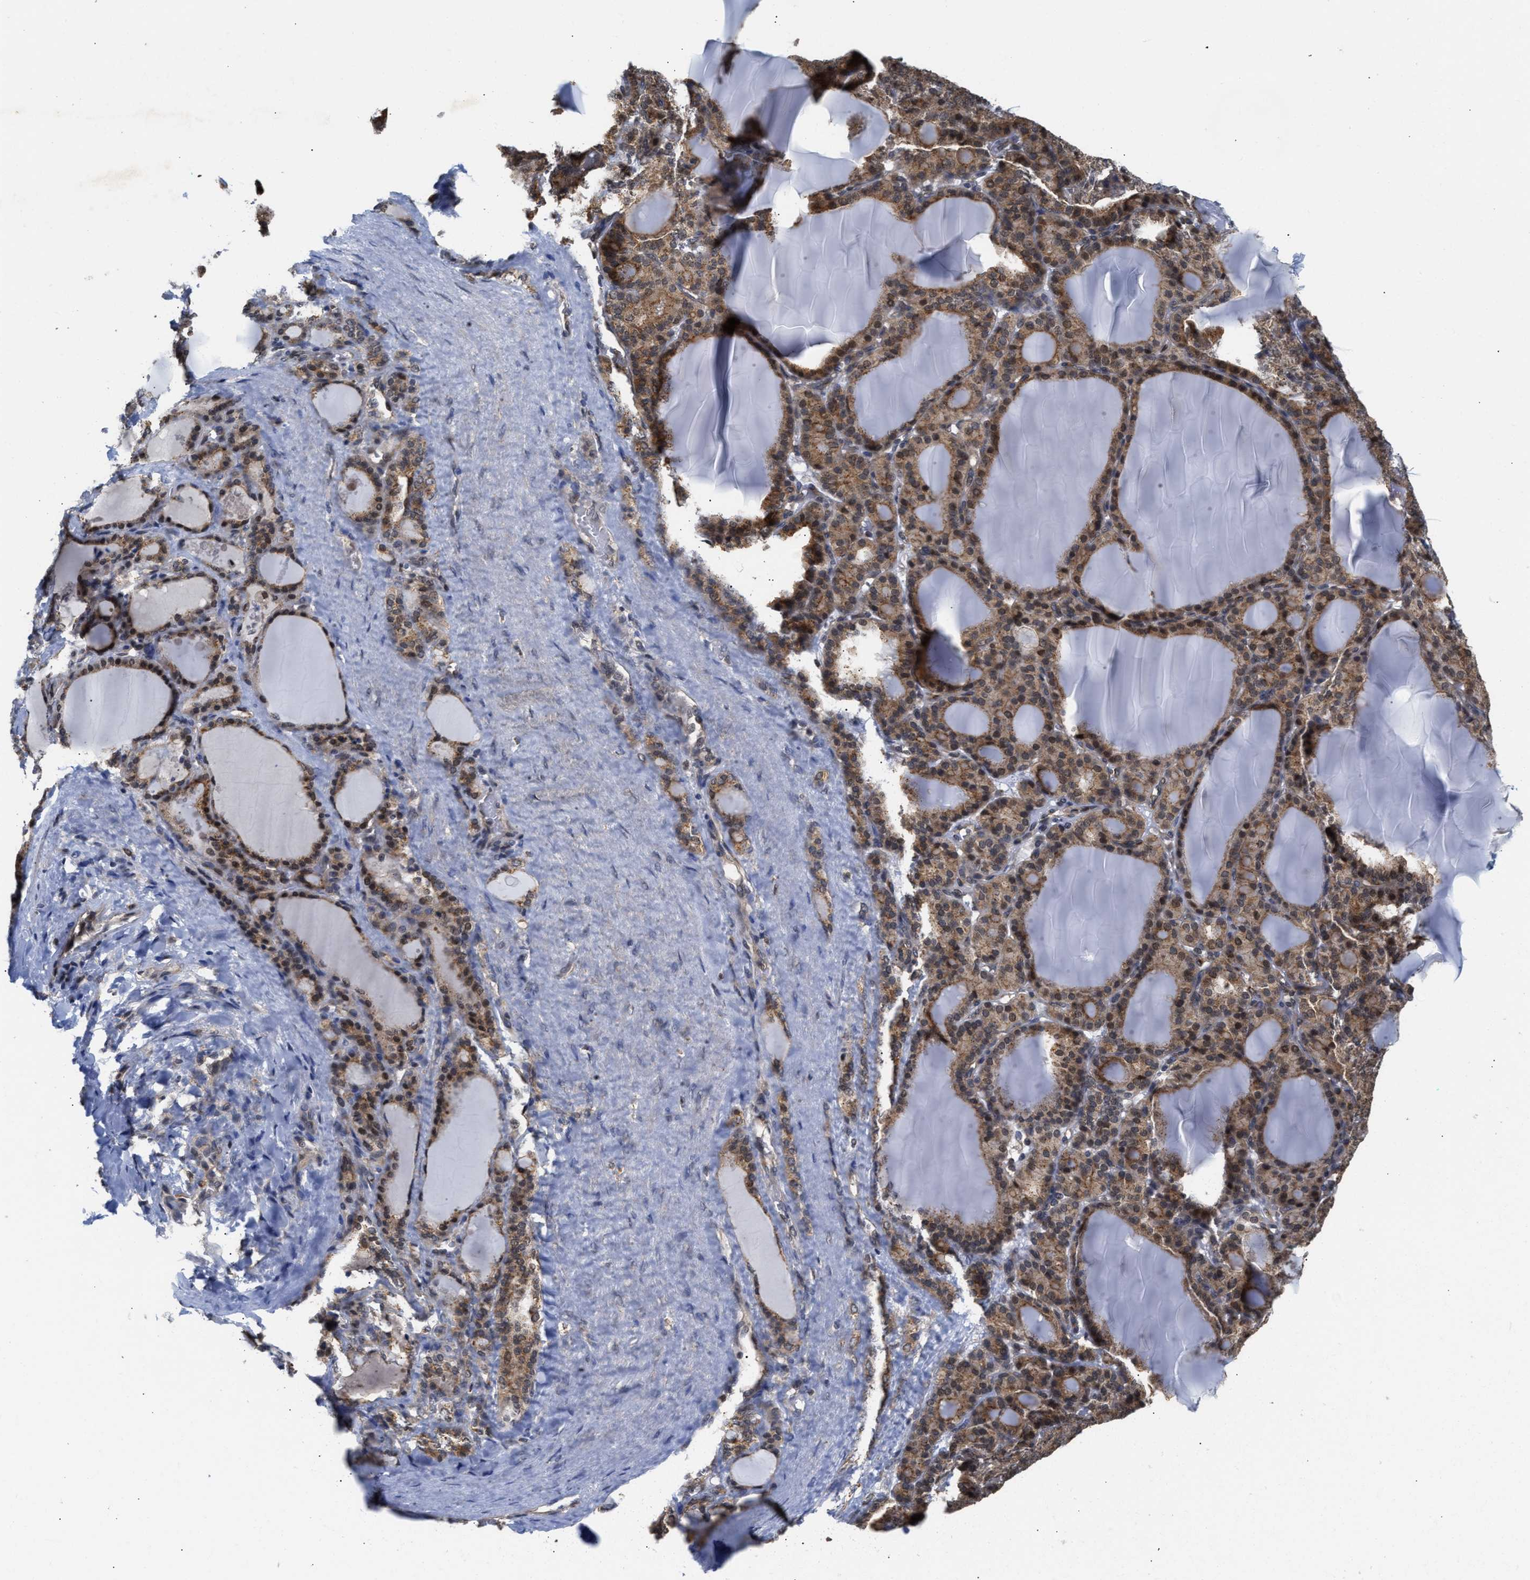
{"staining": {"intensity": "moderate", "quantity": ">75%", "location": "cytoplasmic/membranous"}, "tissue": "thyroid gland", "cell_type": "Glandular cells", "image_type": "normal", "snomed": [{"axis": "morphology", "description": "Normal tissue, NOS"}, {"axis": "topography", "description": "Thyroid gland"}], "caption": "A histopathology image of thyroid gland stained for a protein shows moderate cytoplasmic/membranous brown staining in glandular cells.", "gene": "CLIP2", "patient": {"sex": "female", "age": 28}}